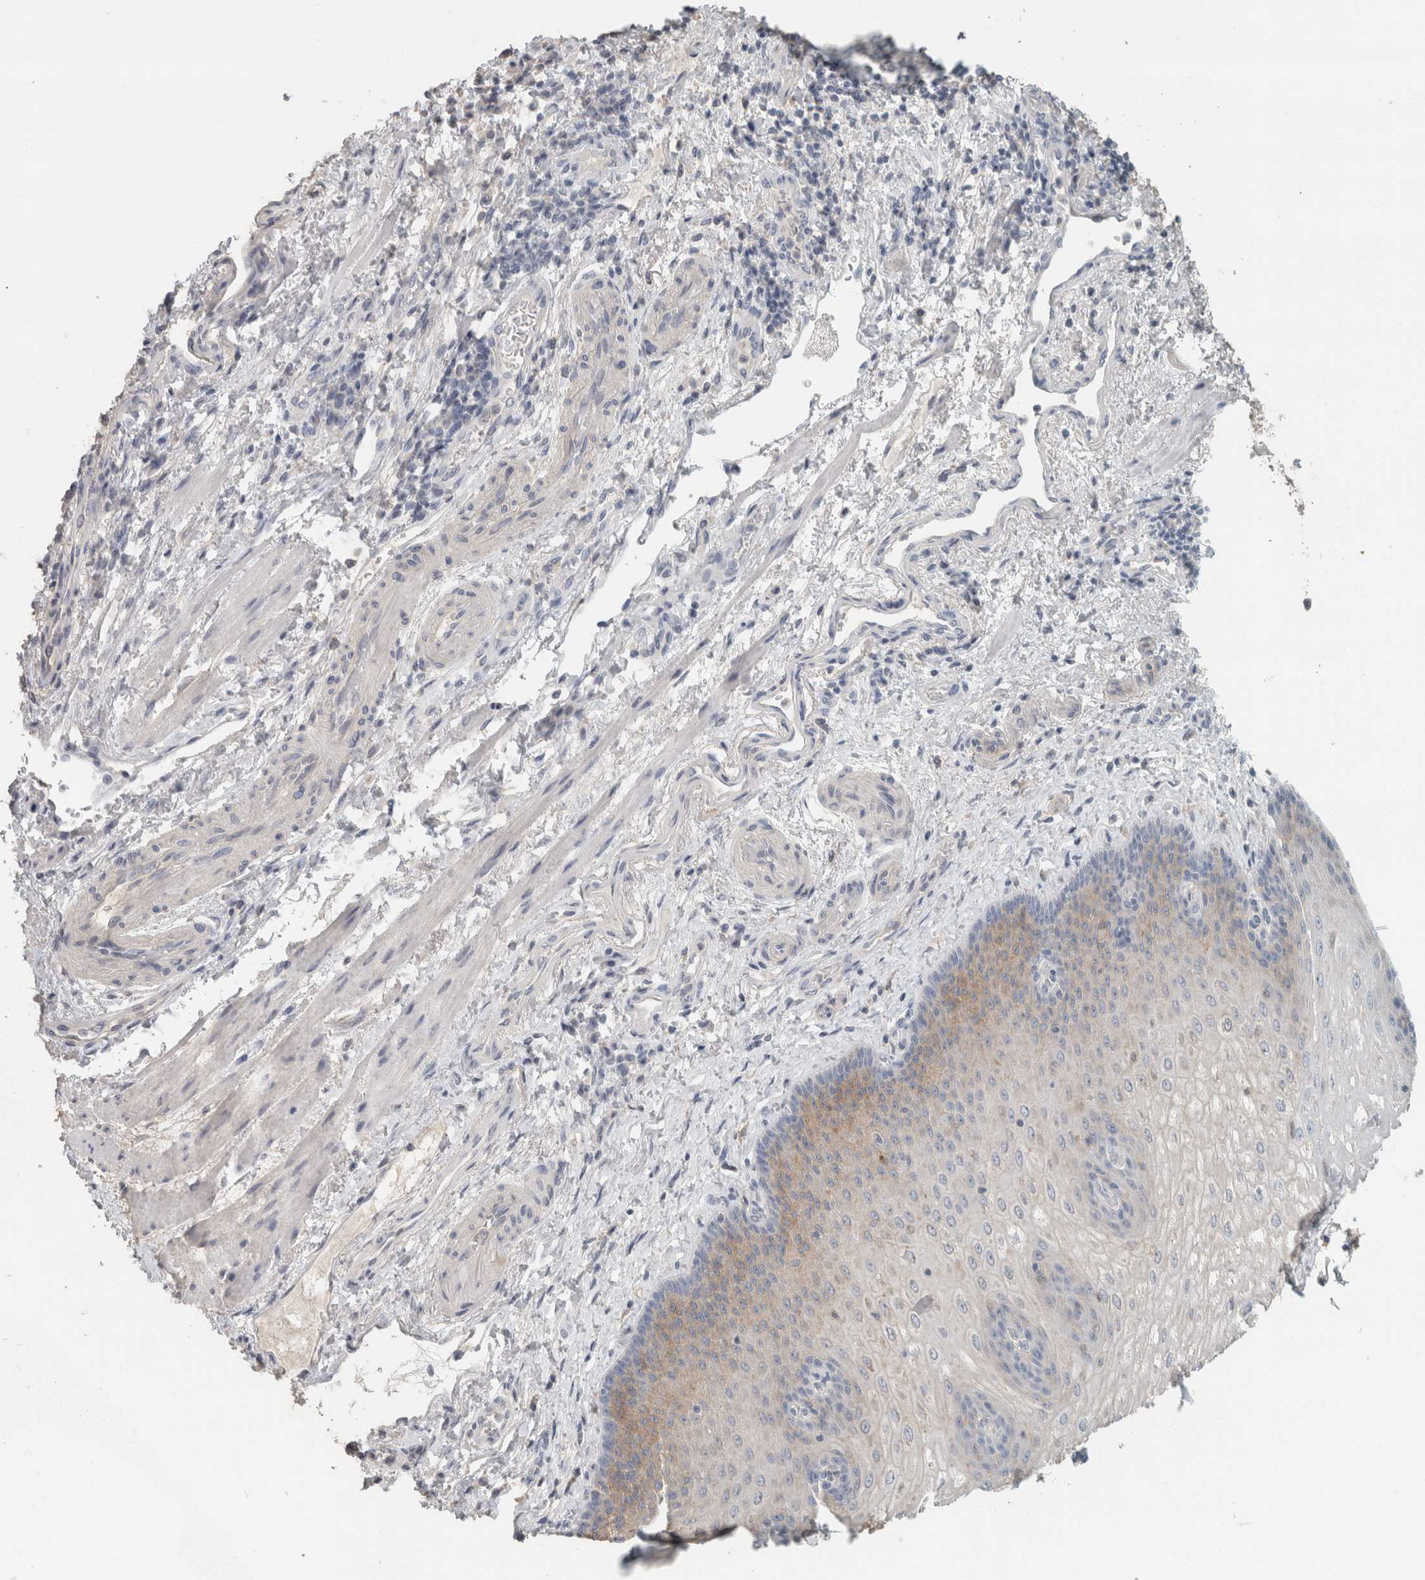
{"staining": {"intensity": "weak", "quantity": "25%-75%", "location": "cytoplasmic/membranous"}, "tissue": "esophagus", "cell_type": "Squamous epithelial cells", "image_type": "normal", "snomed": [{"axis": "morphology", "description": "Normal tissue, NOS"}, {"axis": "topography", "description": "Esophagus"}], "caption": "A high-resolution image shows IHC staining of benign esophagus, which reveals weak cytoplasmic/membranous expression in approximately 25%-75% of squamous epithelial cells.", "gene": "SCIN", "patient": {"sex": "male", "age": 54}}